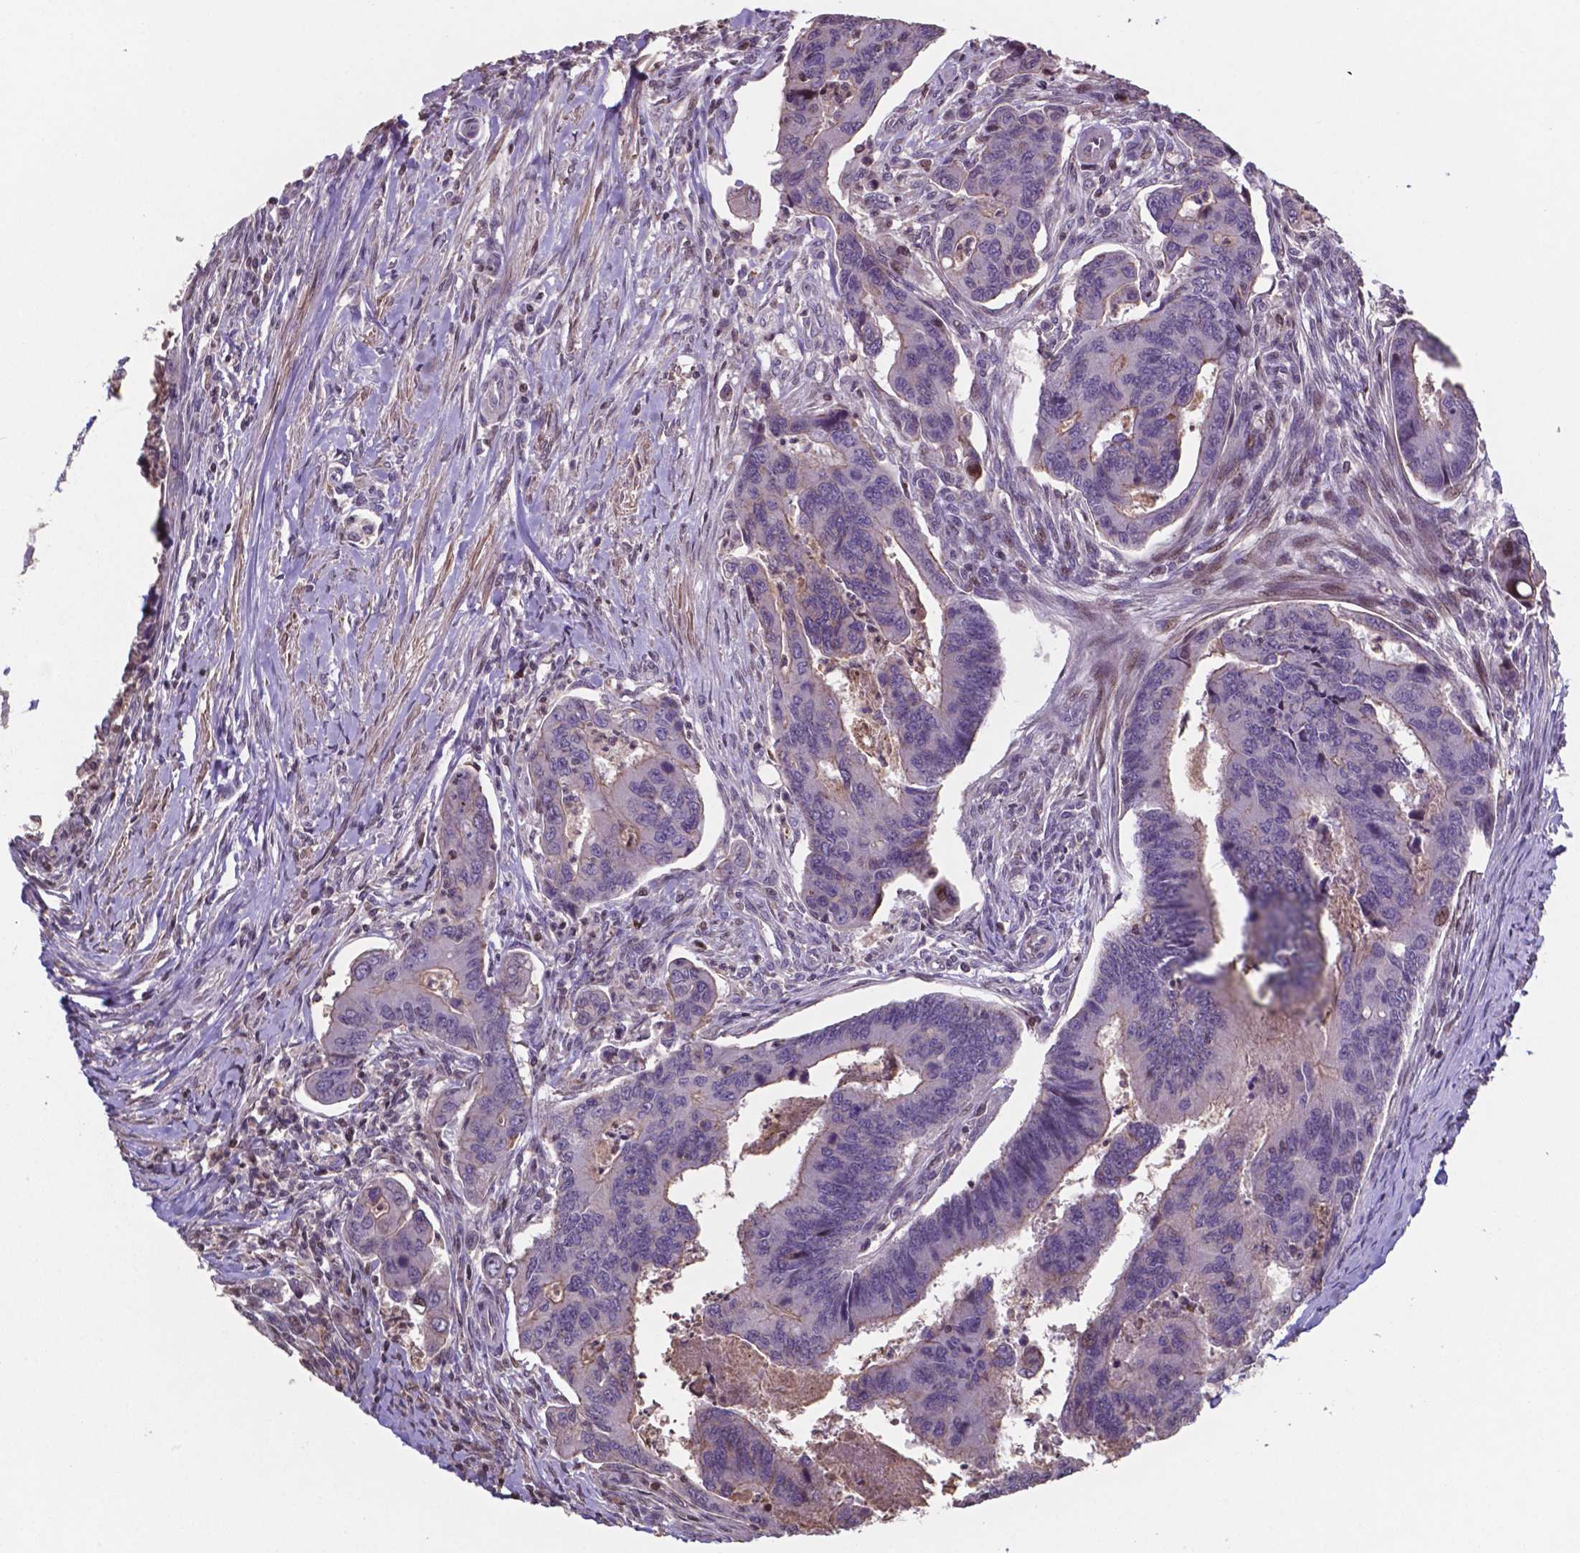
{"staining": {"intensity": "weak", "quantity": "<25%", "location": "cytoplasmic/membranous"}, "tissue": "colorectal cancer", "cell_type": "Tumor cells", "image_type": "cancer", "snomed": [{"axis": "morphology", "description": "Adenocarcinoma, NOS"}, {"axis": "topography", "description": "Colon"}], "caption": "The histopathology image displays no staining of tumor cells in colorectal cancer (adenocarcinoma). The staining is performed using DAB (3,3'-diaminobenzidine) brown chromogen with nuclei counter-stained in using hematoxylin.", "gene": "MLC1", "patient": {"sex": "female", "age": 67}}